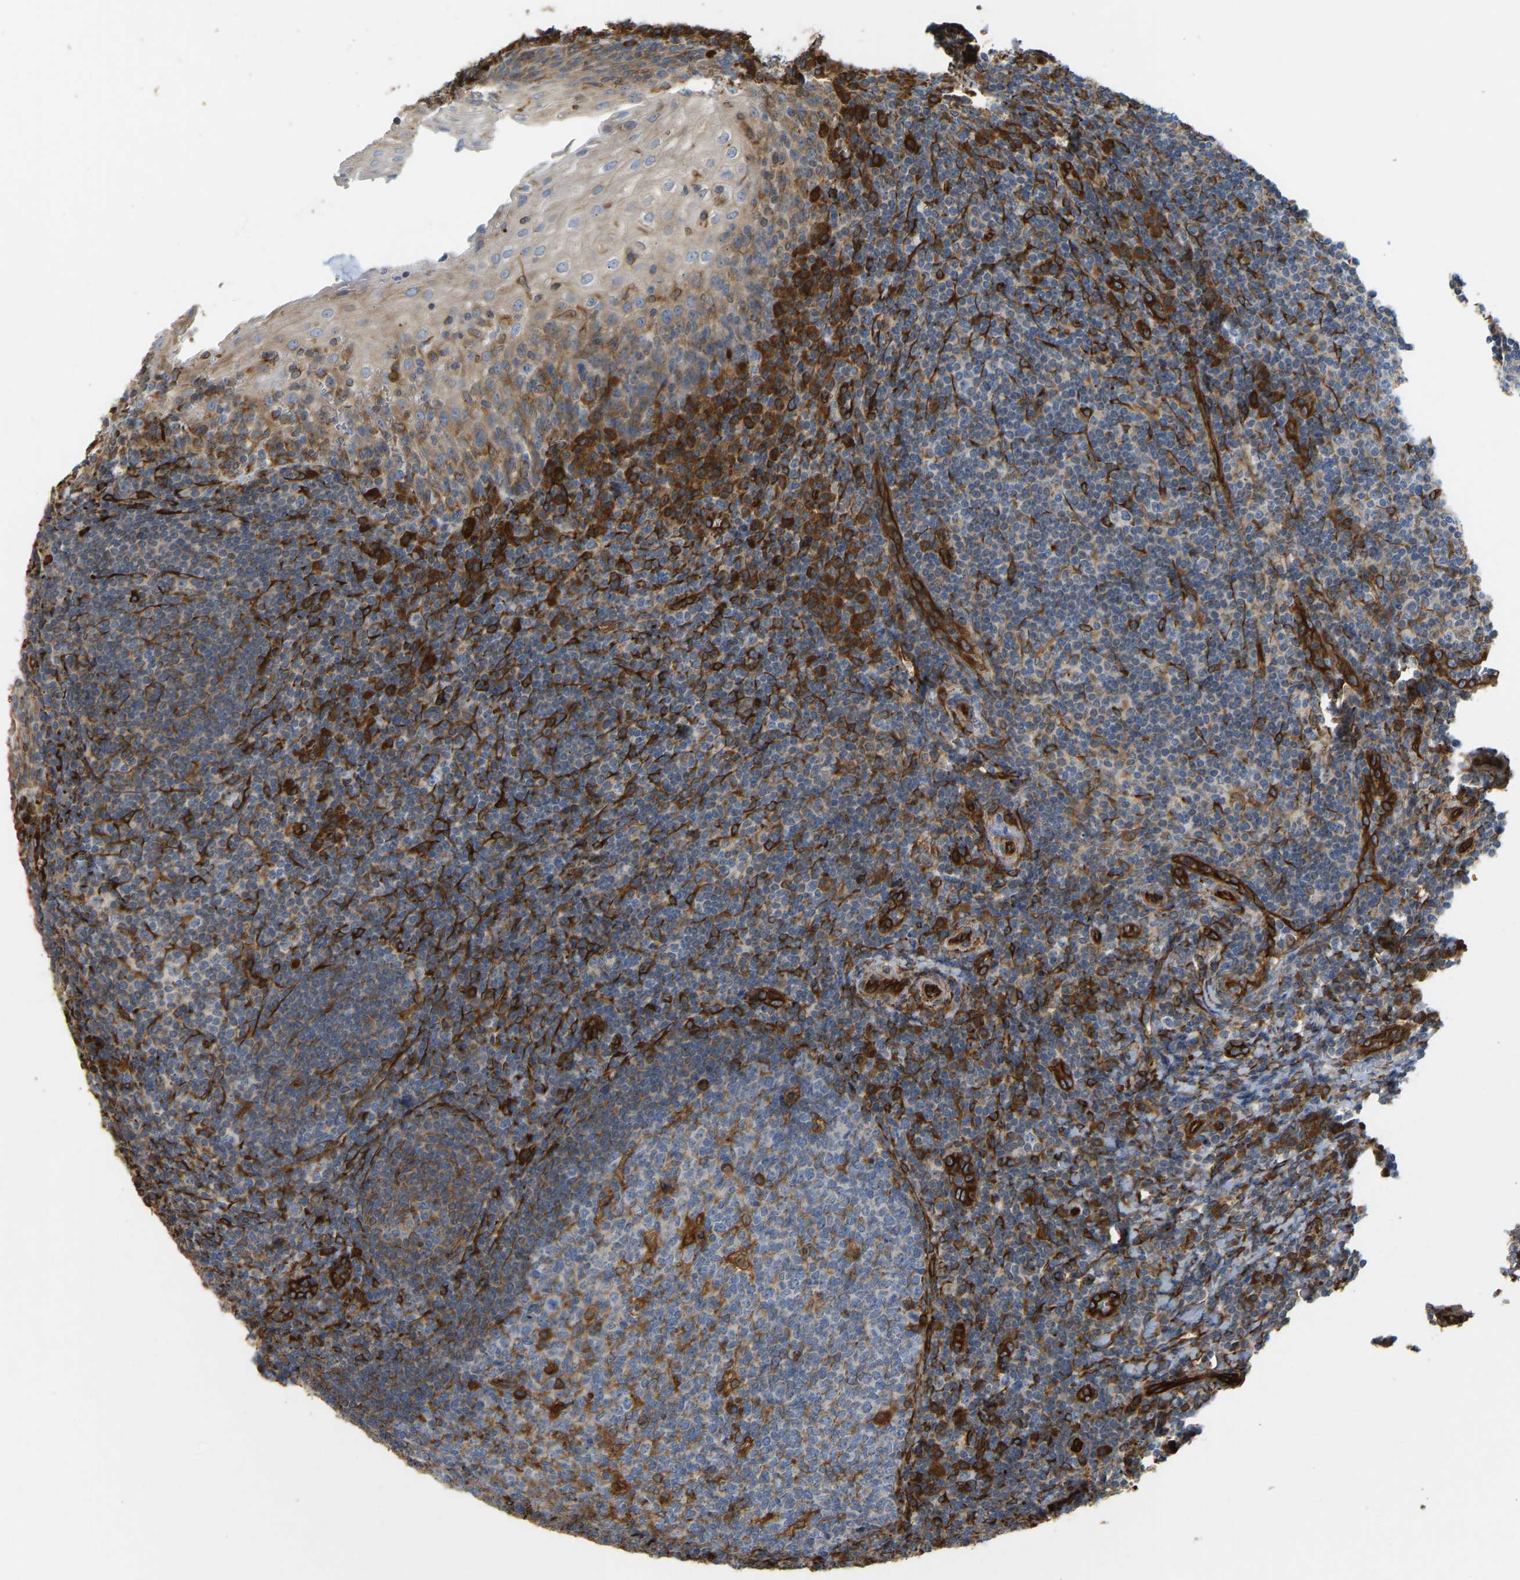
{"staining": {"intensity": "strong", "quantity": "25%-75%", "location": "cytoplasmic/membranous"}, "tissue": "tonsil", "cell_type": "Germinal center cells", "image_type": "normal", "snomed": [{"axis": "morphology", "description": "Normal tissue, NOS"}, {"axis": "topography", "description": "Tonsil"}], "caption": "High-power microscopy captured an immunohistochemistry histopathology image of benign tonsil, revealing strong cytoplasmic/membranous positivity in about 25%-75% of germinal center cells.", "gene": "BEX3", "patient": {"sex": "male", "age": 37}}